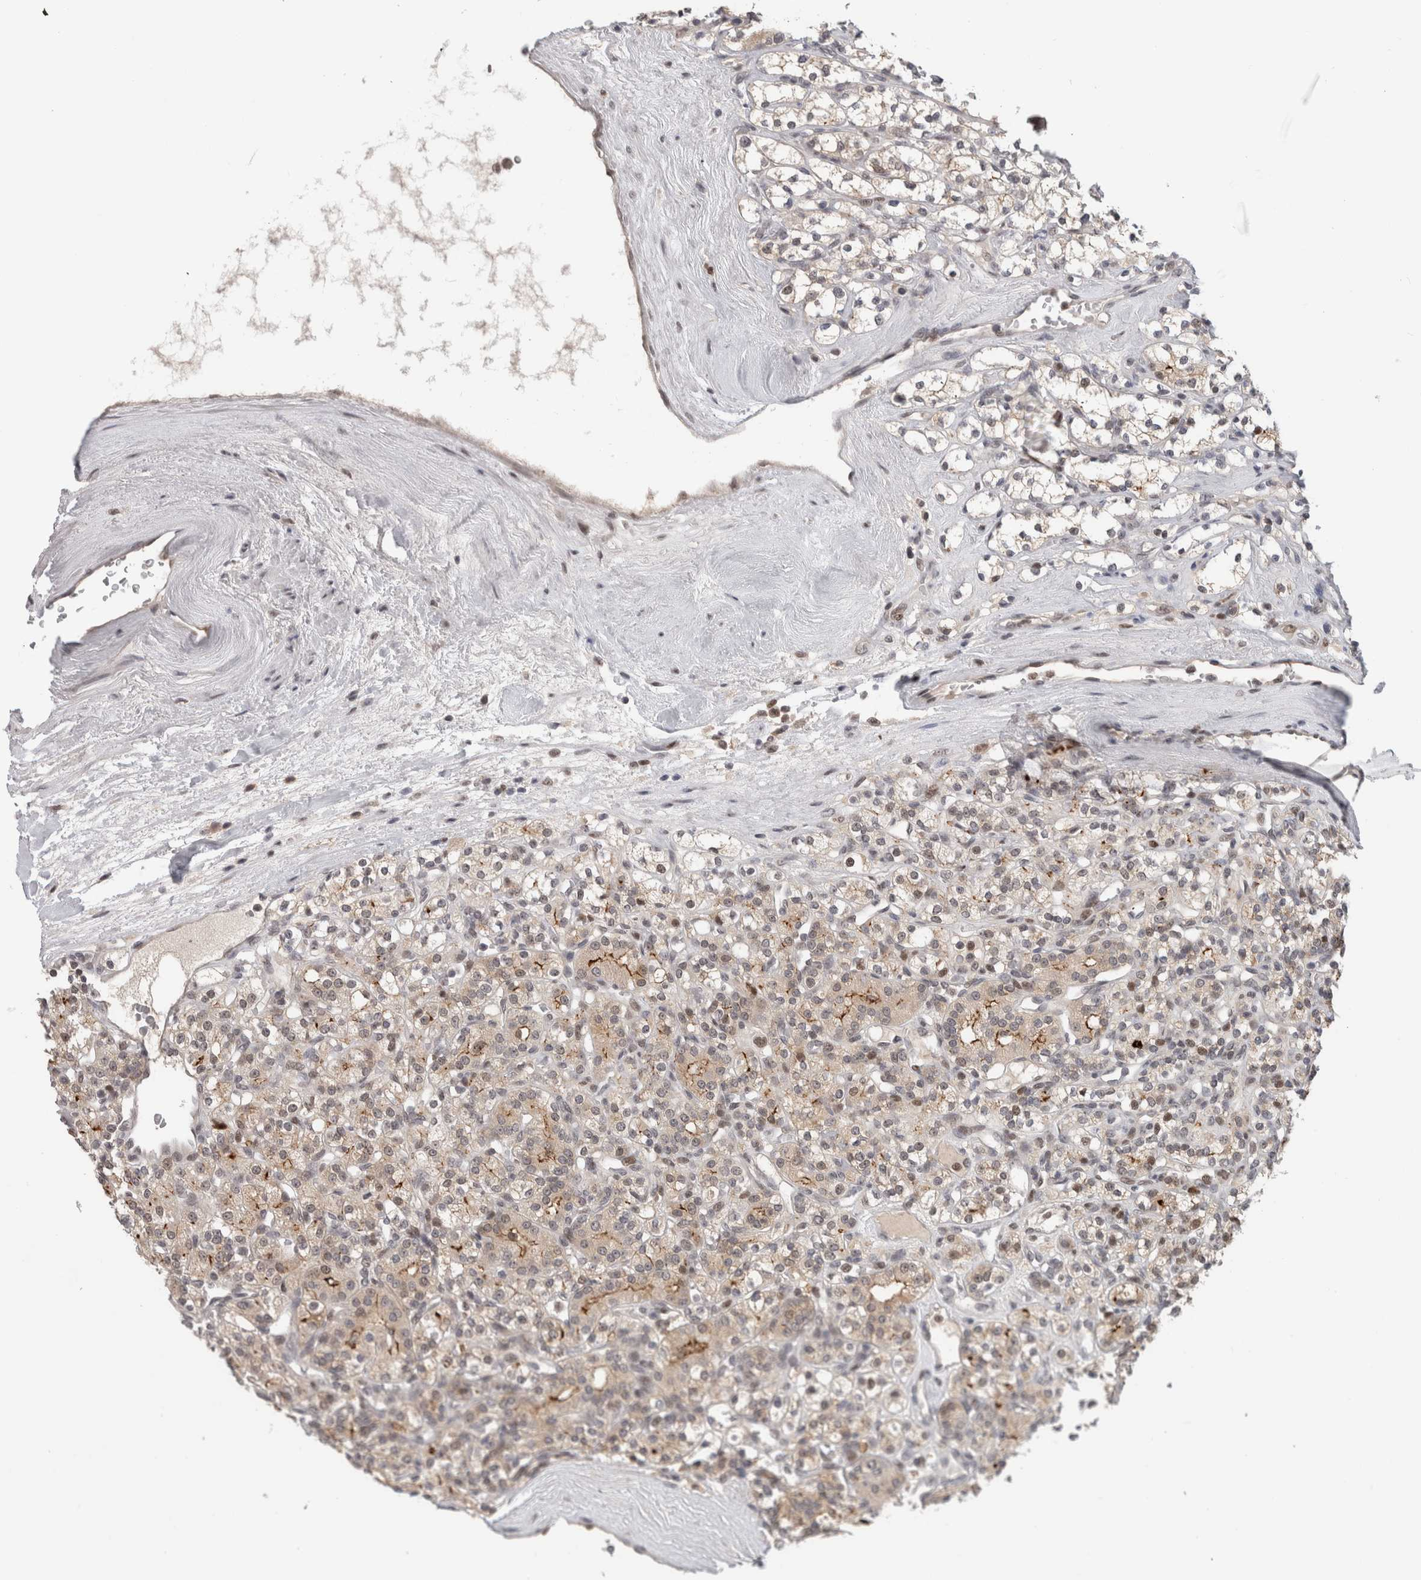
{"staining": {"intensity": "moderate", "quantity": "<25%", "location": "cytoplasmic/membranous"}, "tissue": "renal cancer", "cell_type": "Tumor cells", "image_type": "cancer", "snomed": [{"axis": "morphology", "description": "Adenocarcinoma, NOS"}, {"axis": "topography", "description": "Kidney"}], "caption": "This image reveals immunohistochemistry staining of human adenocarcinoma (renal), with low moderate cytoplasmic/membranous expression in approximately <25% of tumor cells.", "gene": "ZNF521", "patient": {"sex": "male", "age": 77}}